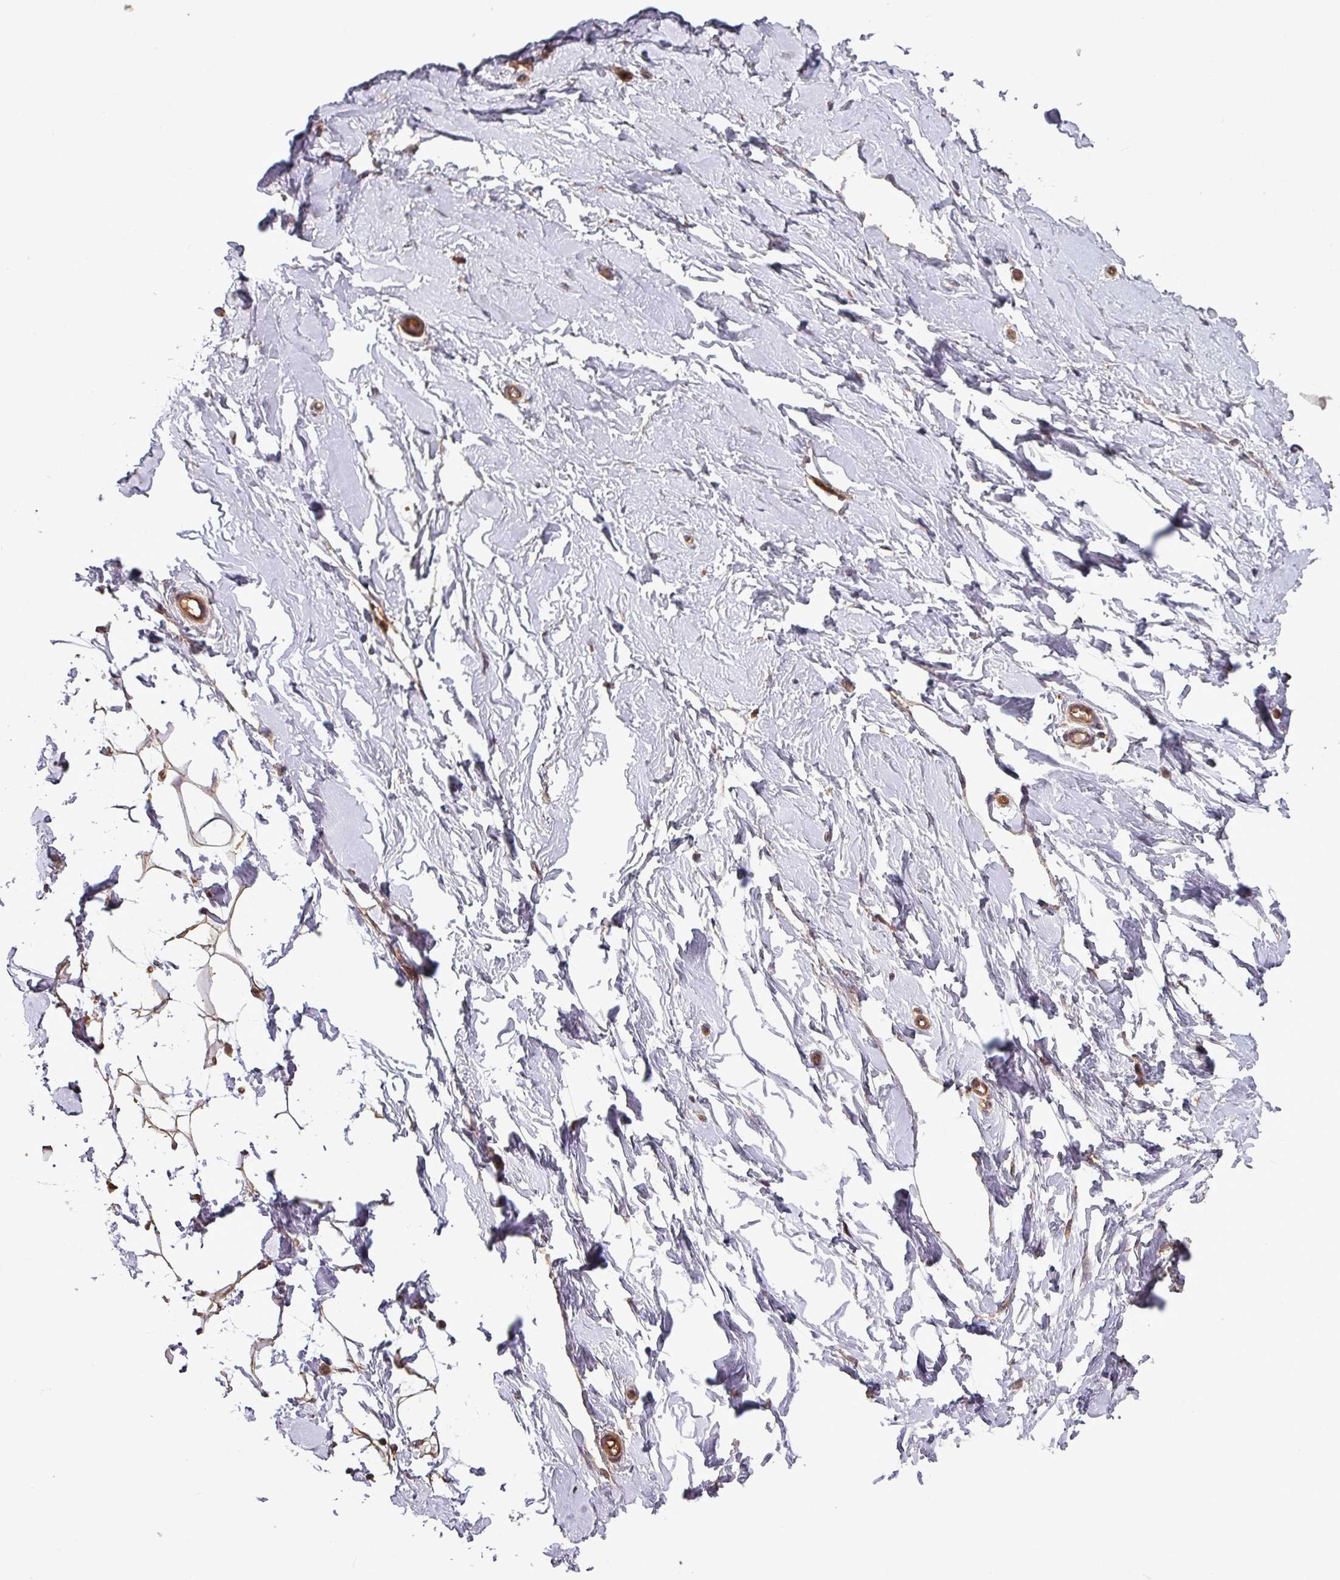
{"staining": {"intensity": "moderate", "quantity": ">75%", "location": "cytoplasmic/membranous"}, "tissue": "breast", "cell_type": "Adipocytes", "image_type": "normal", "snomed": [{"axis": "morphology", "description": "Normal tissue, NOS"}, {"axis": "topography", "description": "Breast"}], "caption": "Normal breast displays moderate cytoplasmic/membranous staining in about >75% of adipocytes, visualized by immunohistochemistry.", "gene": "NHSL2", "patient": {"sex": "female", "age": 23}}